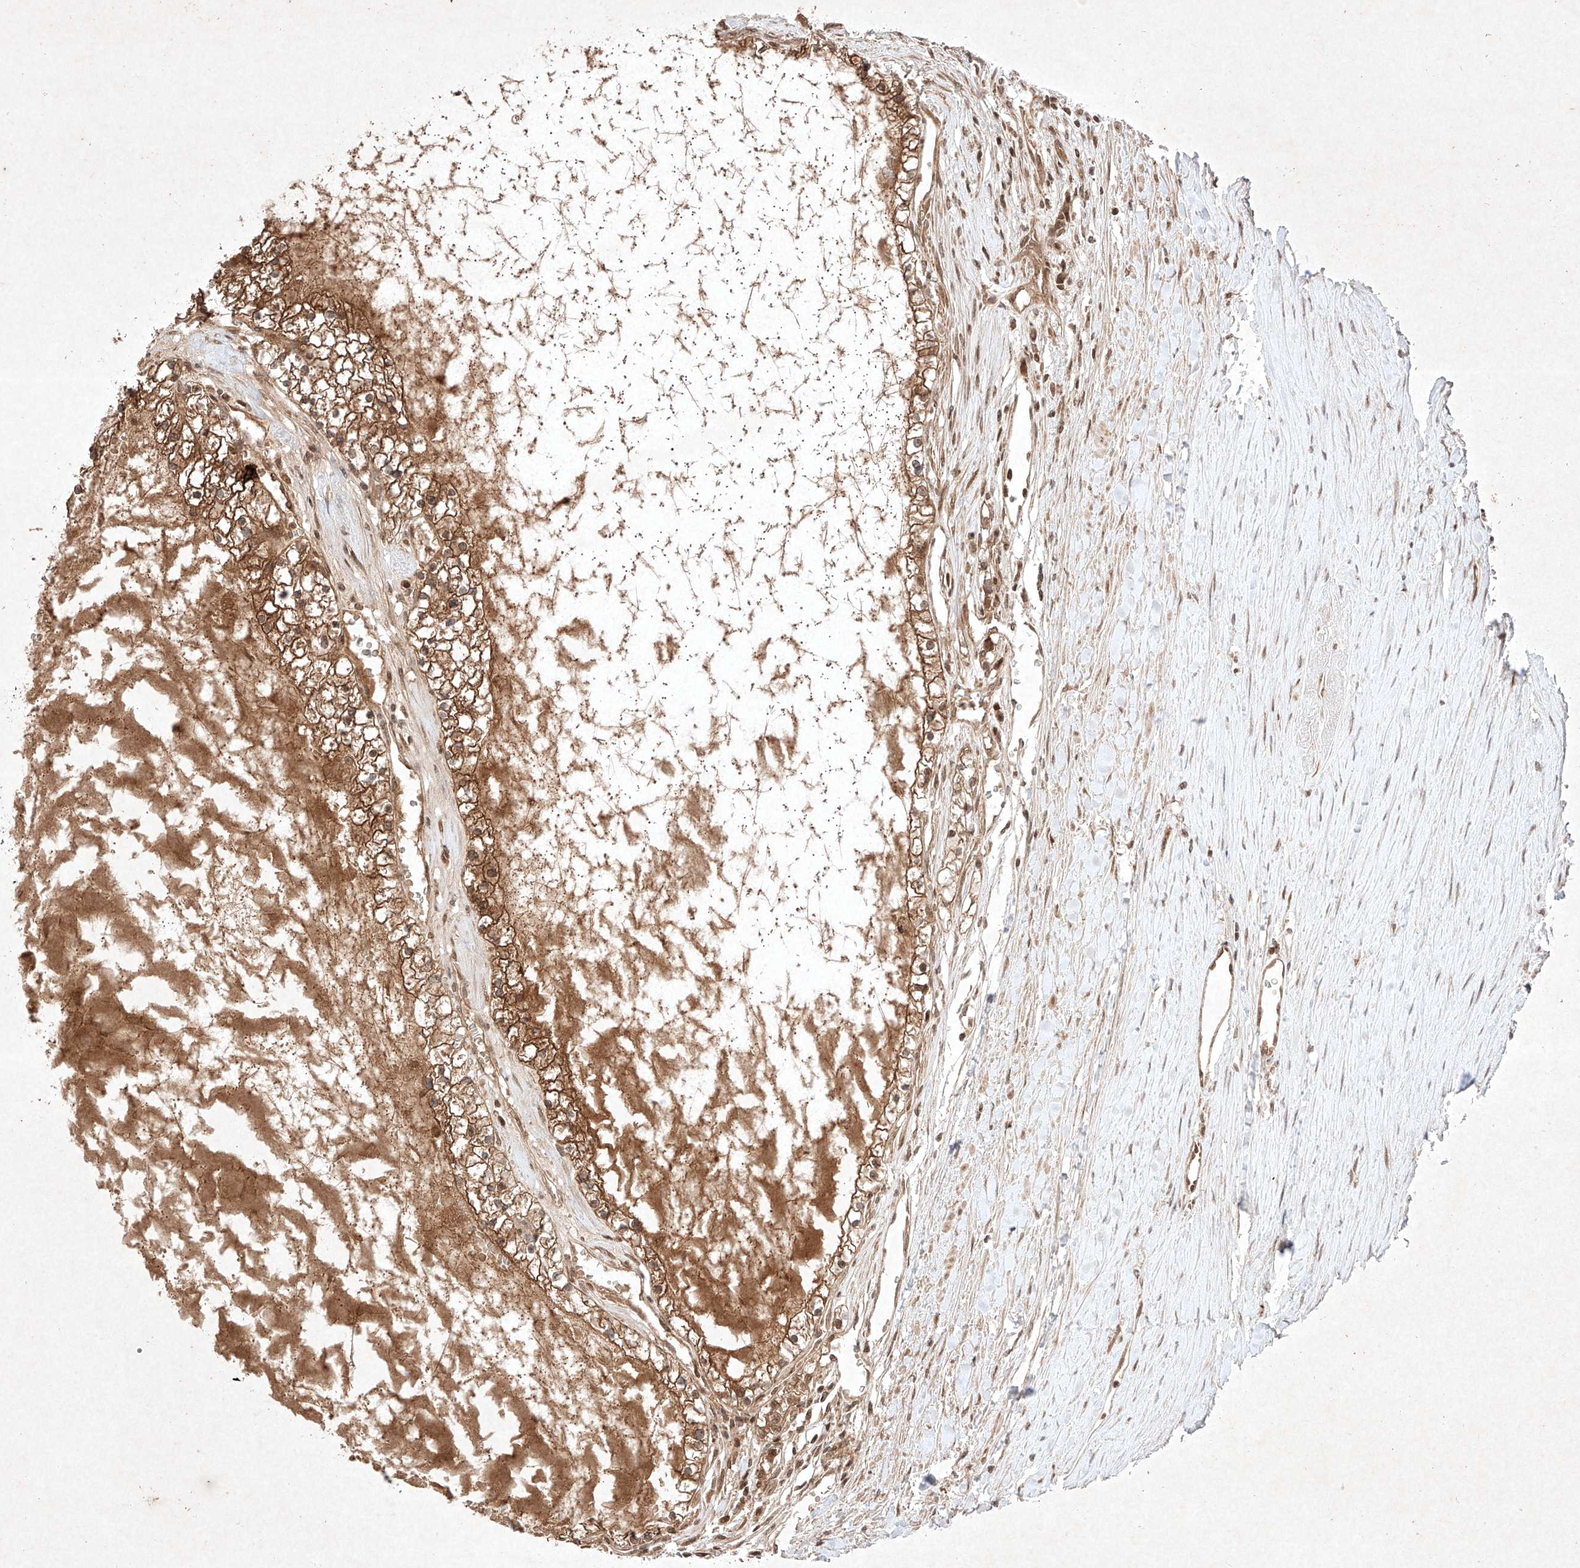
{"staining": {"intensity": "moderate", "quantity": ">75%", "location": "cytoplasmic/membranous"}, "tissue": "renal cancer", "cell_type": "Tumor cells", "image_type": "cancer", "snomed": [{"axis": "morphology", "description": "Normal tissue, NOS"}, {"axis": "morphology", "description": "Adenocarcinoma, NOS"}, {"axis": "topography", "description": "Kidney"}], "caption": "Brown immunohistochemical staining in human adenocarcinoma (renal) demonstrates moderate cytoplasmic/membranous positivity in approximately >75% of tumor cells.", "gene": "RNF31", "patient": {"sex": "male", "age": 68}}